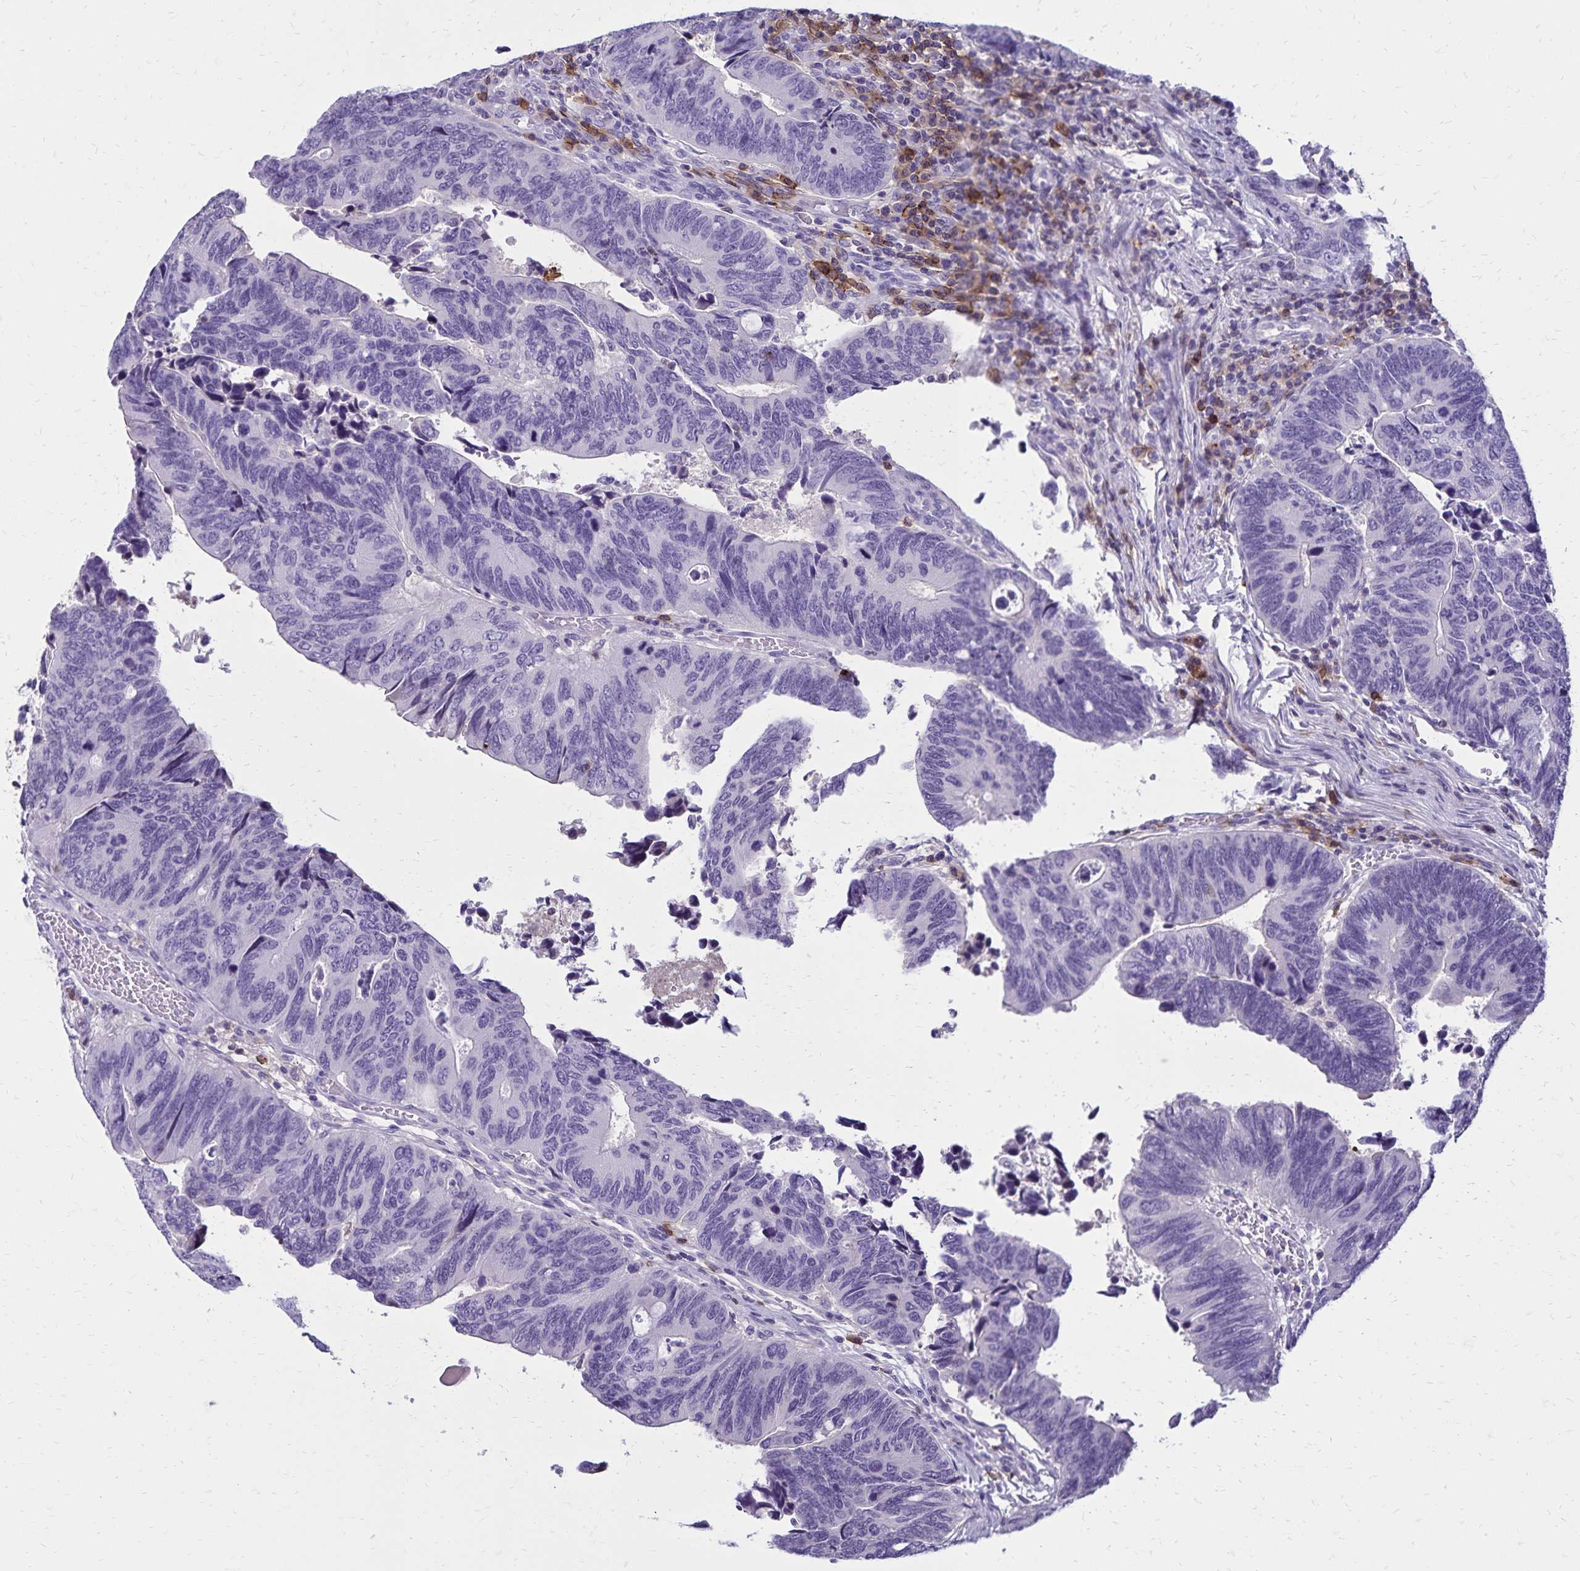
{"staining": {"intensity": "negative", "quantity": "none", "location": "none"}, "tissue": "colorectal cancer", "cell_type": "Tumor cells", "image_type": "cancer", "snomed": [{"axis": "morphology", "description": "Adenocarcinoma, NOS"}, {"axis": "topography", "description": "Colon"}], "caption": "The histopathology image reveals no staining of tumor cells in colorectal cancer.", "gene": "CD27", "patient": {"sex": "male", "age": 87}}